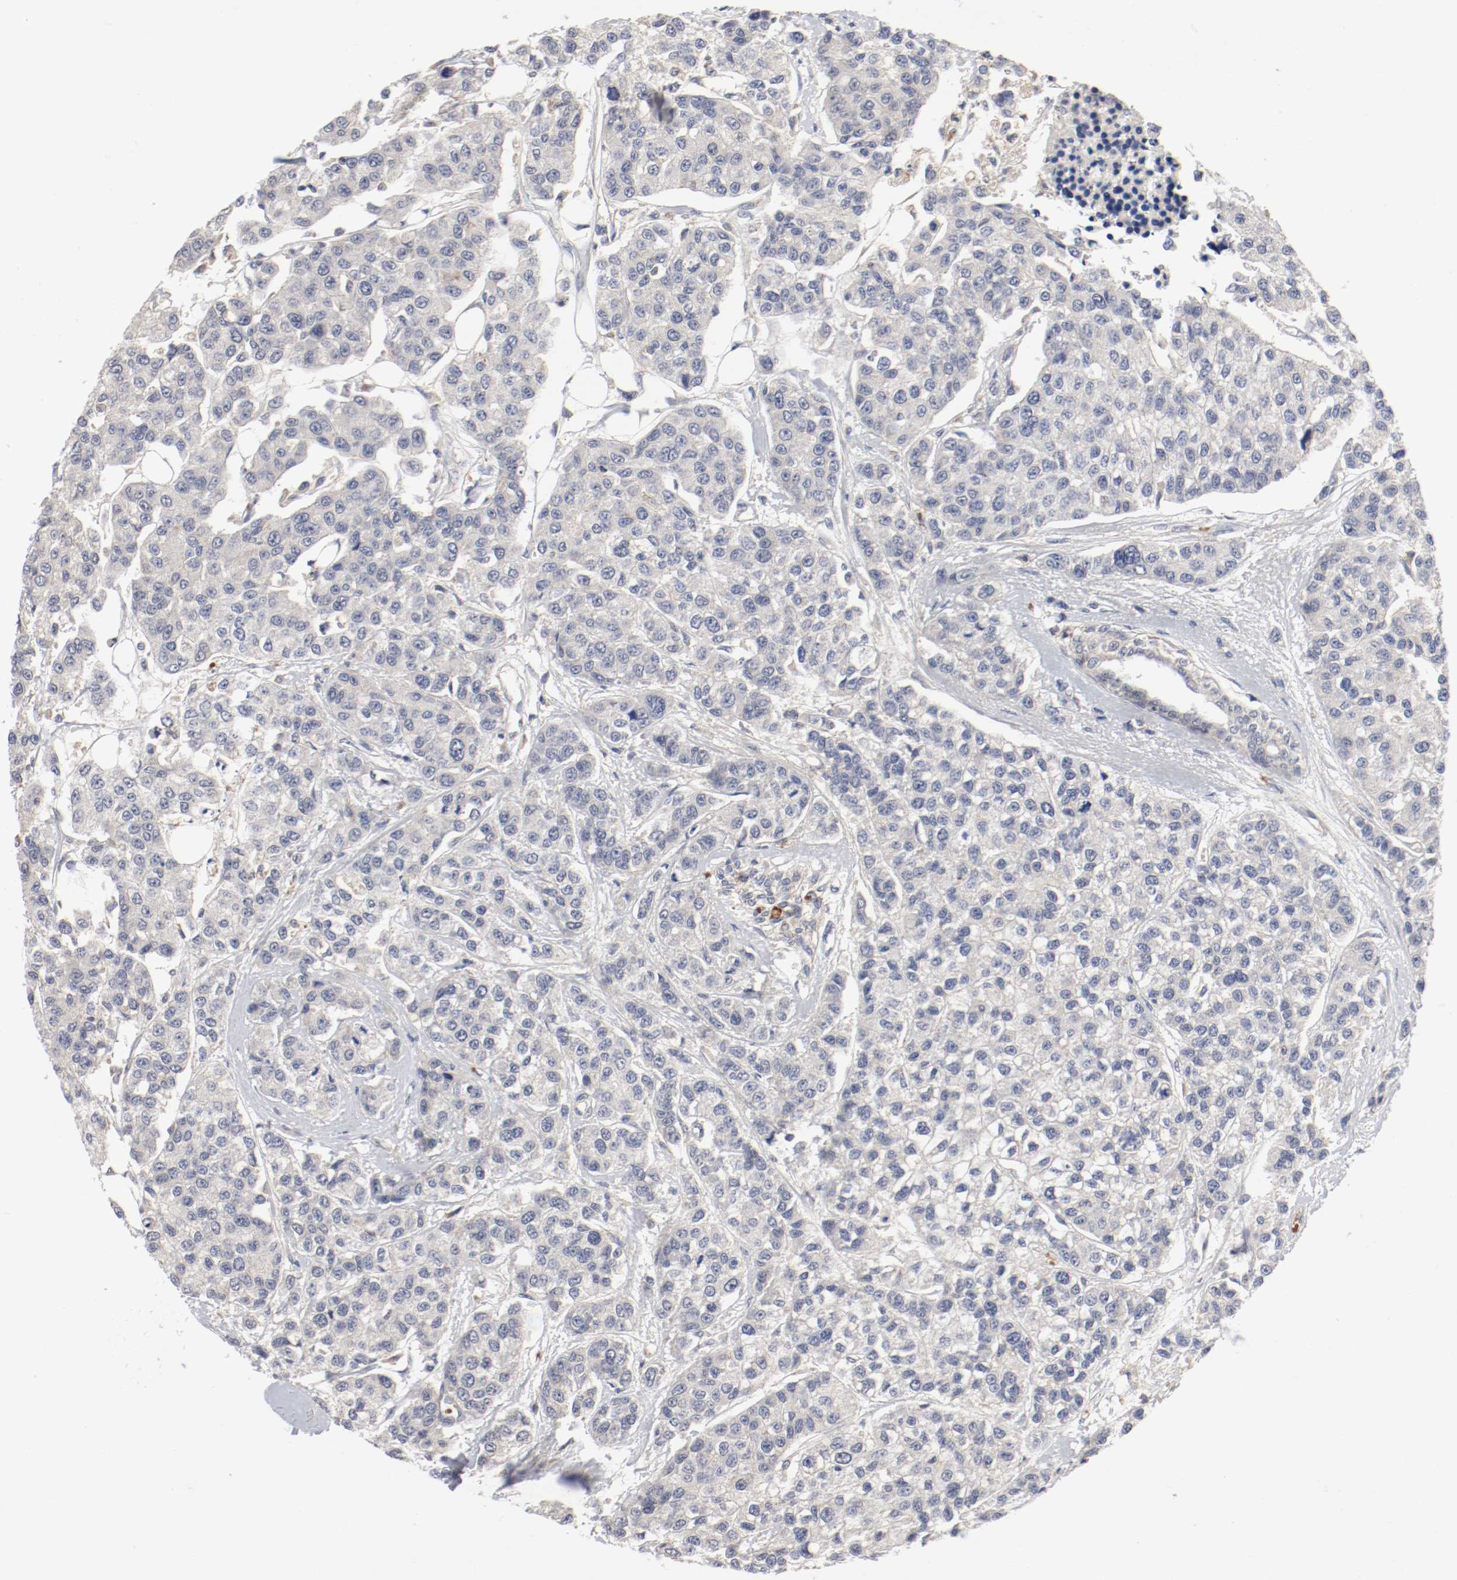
{"staining": {"intensity": "weak", "quantity": "25%-75%", "location": "cytoplasmic/membranous"}, "tissue": "breast cancer", "cell_type": "Tumor cells", "image_type": "cancer", "snomed": [{"axis": "morphology", "description": "Duct carcinoma"}, {"axis": "topography", "description": "Breast"}], "caption": "Immunohistochemistry (IHC) of infiltrating ductal carcinoma (breast) displays low levels of weak cytoplasmic/membranous staining in approximately 25%-75% of tumor cells. (Stains: DAB in brown, nuclei in blue, Microscopy: brightfield microscopy at high magnification).", "gene": "REN", "patient": {"sex": "female", "age": 51}}